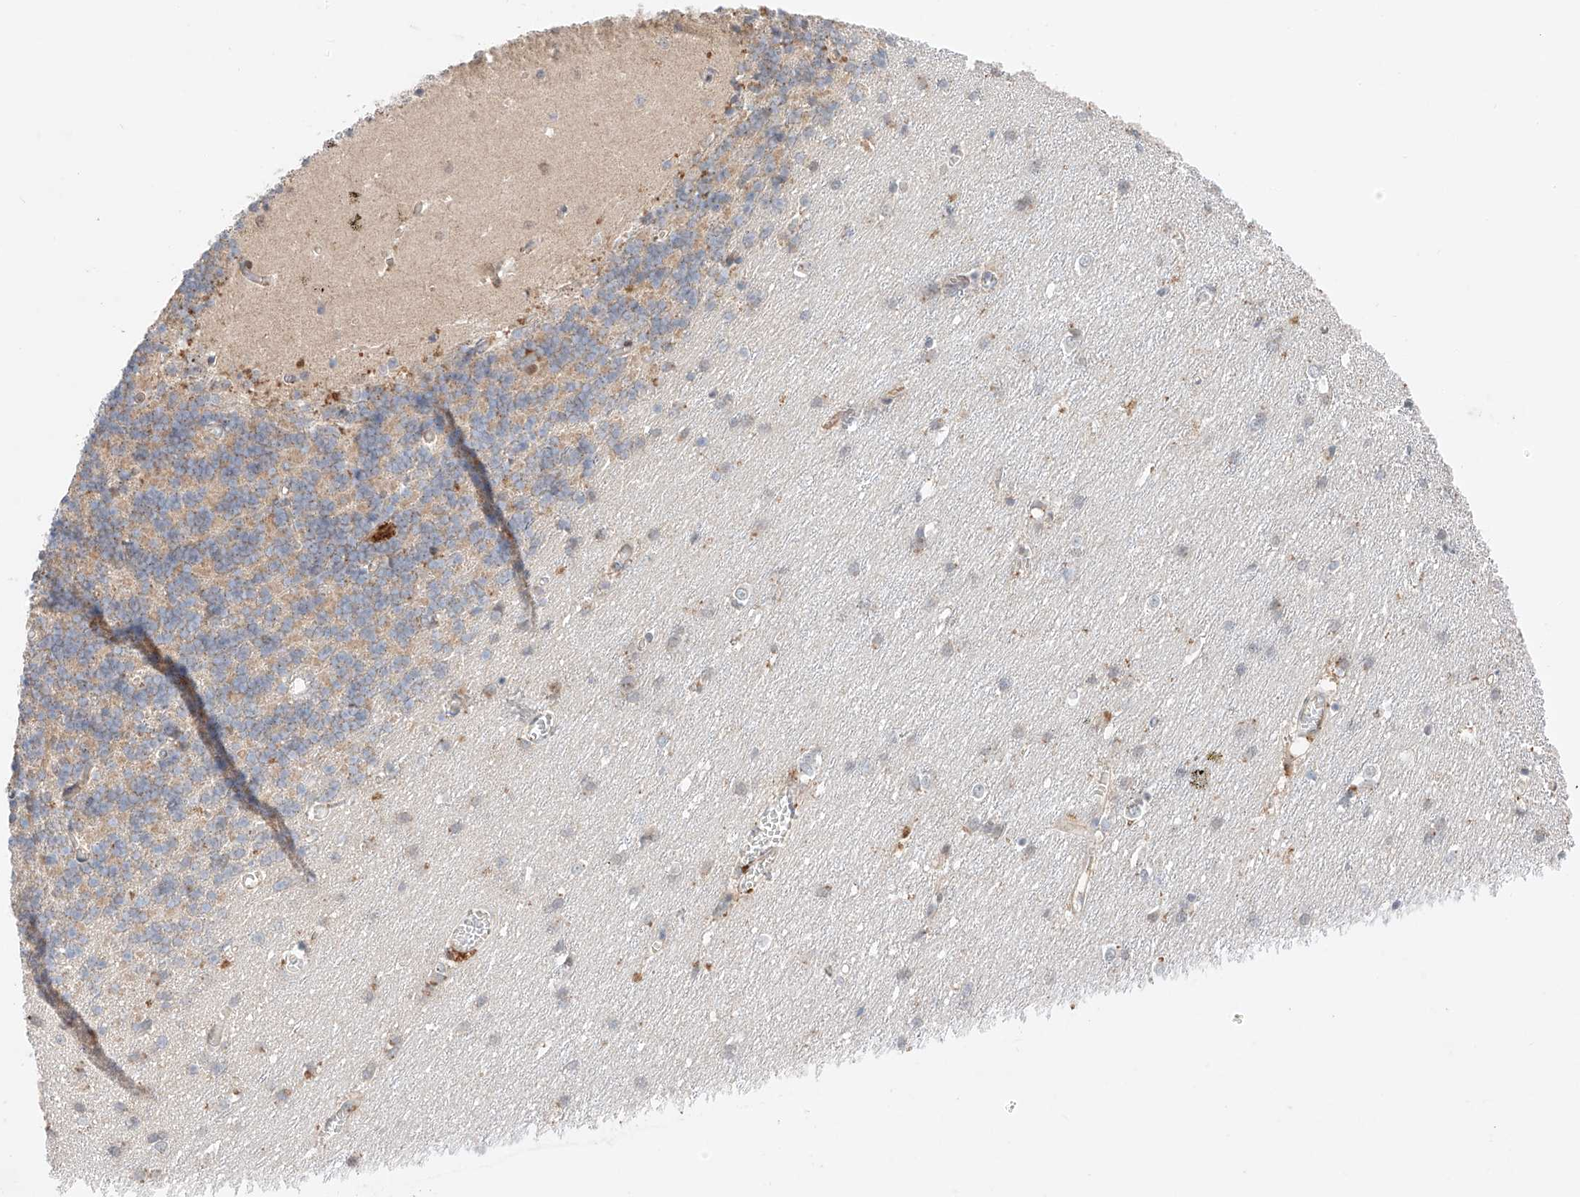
{"staining": {"intensity": "weak", "quantity": "25%-75%", "location": "cytoplasmic/membranous"}, "tissue": "cerebellum", "cell_type": "Cells in granular layer", "image_type": "normal", "snomed": [{"axis": "morphology", "description": "Normal tissue, NOS"}, {"axis": "topography", "description": "Cerebellum"}], "caption": "Protein analysis of benign cerebellum exhibits weak cytoplasmic/membranous expression in approximately 25%-75% of cells in granular layer.", "gene": "GCNT1", "patient": {"sex": "male", "age": 37}}